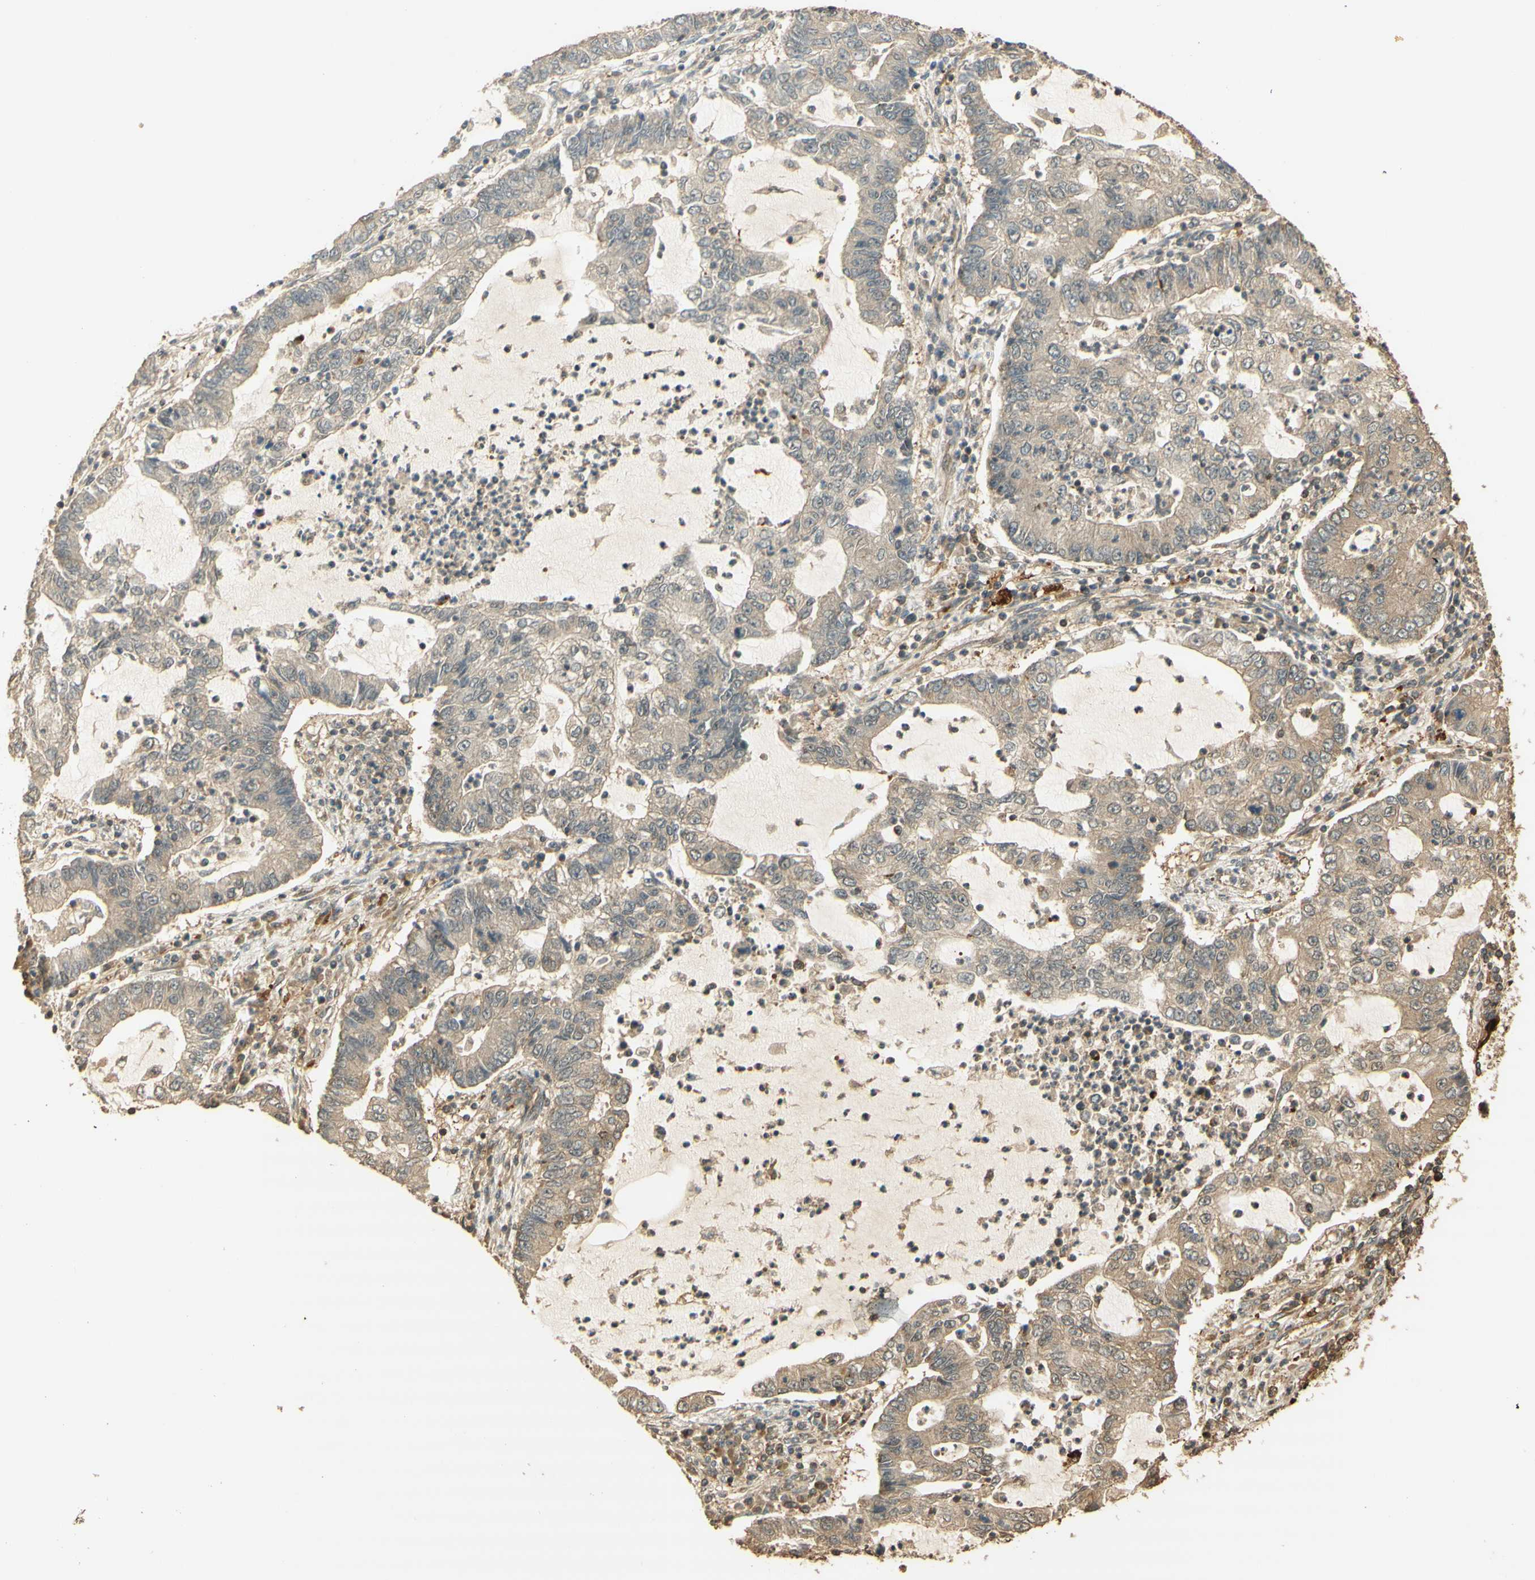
{"staining": {"intensity": "weak", "quantity": ">75%", "location": "cytoplasmic/membranous"}, "tissue": "lung cancer", "cell_type": "Tumor cells", "image_type": "cancer", "snomed": [{"axis": "morphology", "description": "Adenocarcinoma, NOS"}, {"axis": "topography", "description": "Lung"}], "caption": "Immunohistochemistry (IHC) of human adenocarcinoma (lung) demonstrates low levels of weak cytoplasmic/membranous expression in about >75% of tumor cells.", "gene": "AGER", "patient": {"sex": "female", "age": 51}}